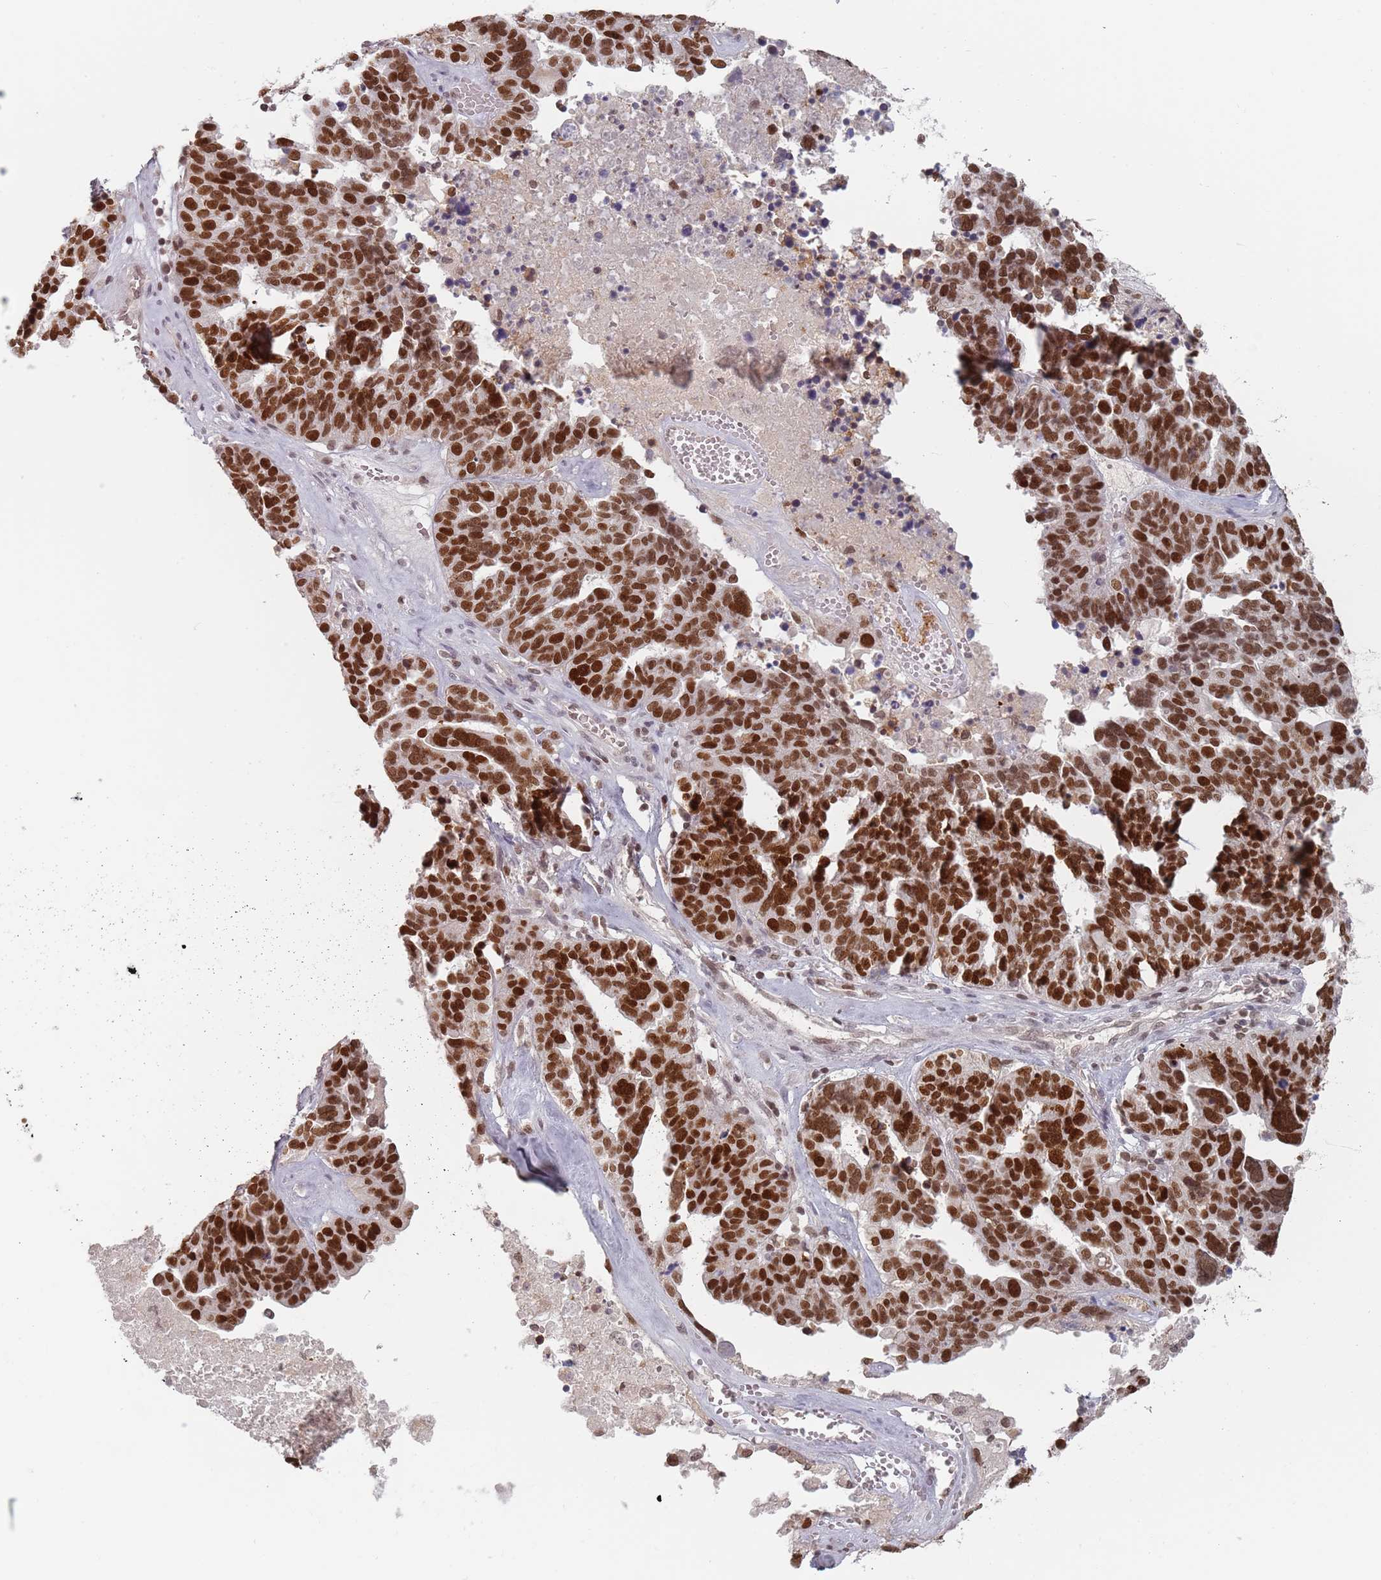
{"staining": {"intensity": "strong", "quantity": ">75%", "location": "nuclear"}, "tissue": "ovarian cancer", "cell_type": "Tumor cells", "image_type": "cancer", "snomed": [{"axis": "morphology", "description": "Cystadenocarcinoma, serous, NOS"}, {"axis": "topography", "description": "Ovary"}], "caption": "Ovarian serous cystadenocarcinoma was stained to show a protein in brown. There is high levels of strong nuclear expression in approximately >75% of tumor cells. (DAB = brown stain, brightfield microscopy at high magnification).", "gene": "NUP50", "patient": {"sex": "female", "age": 59}}